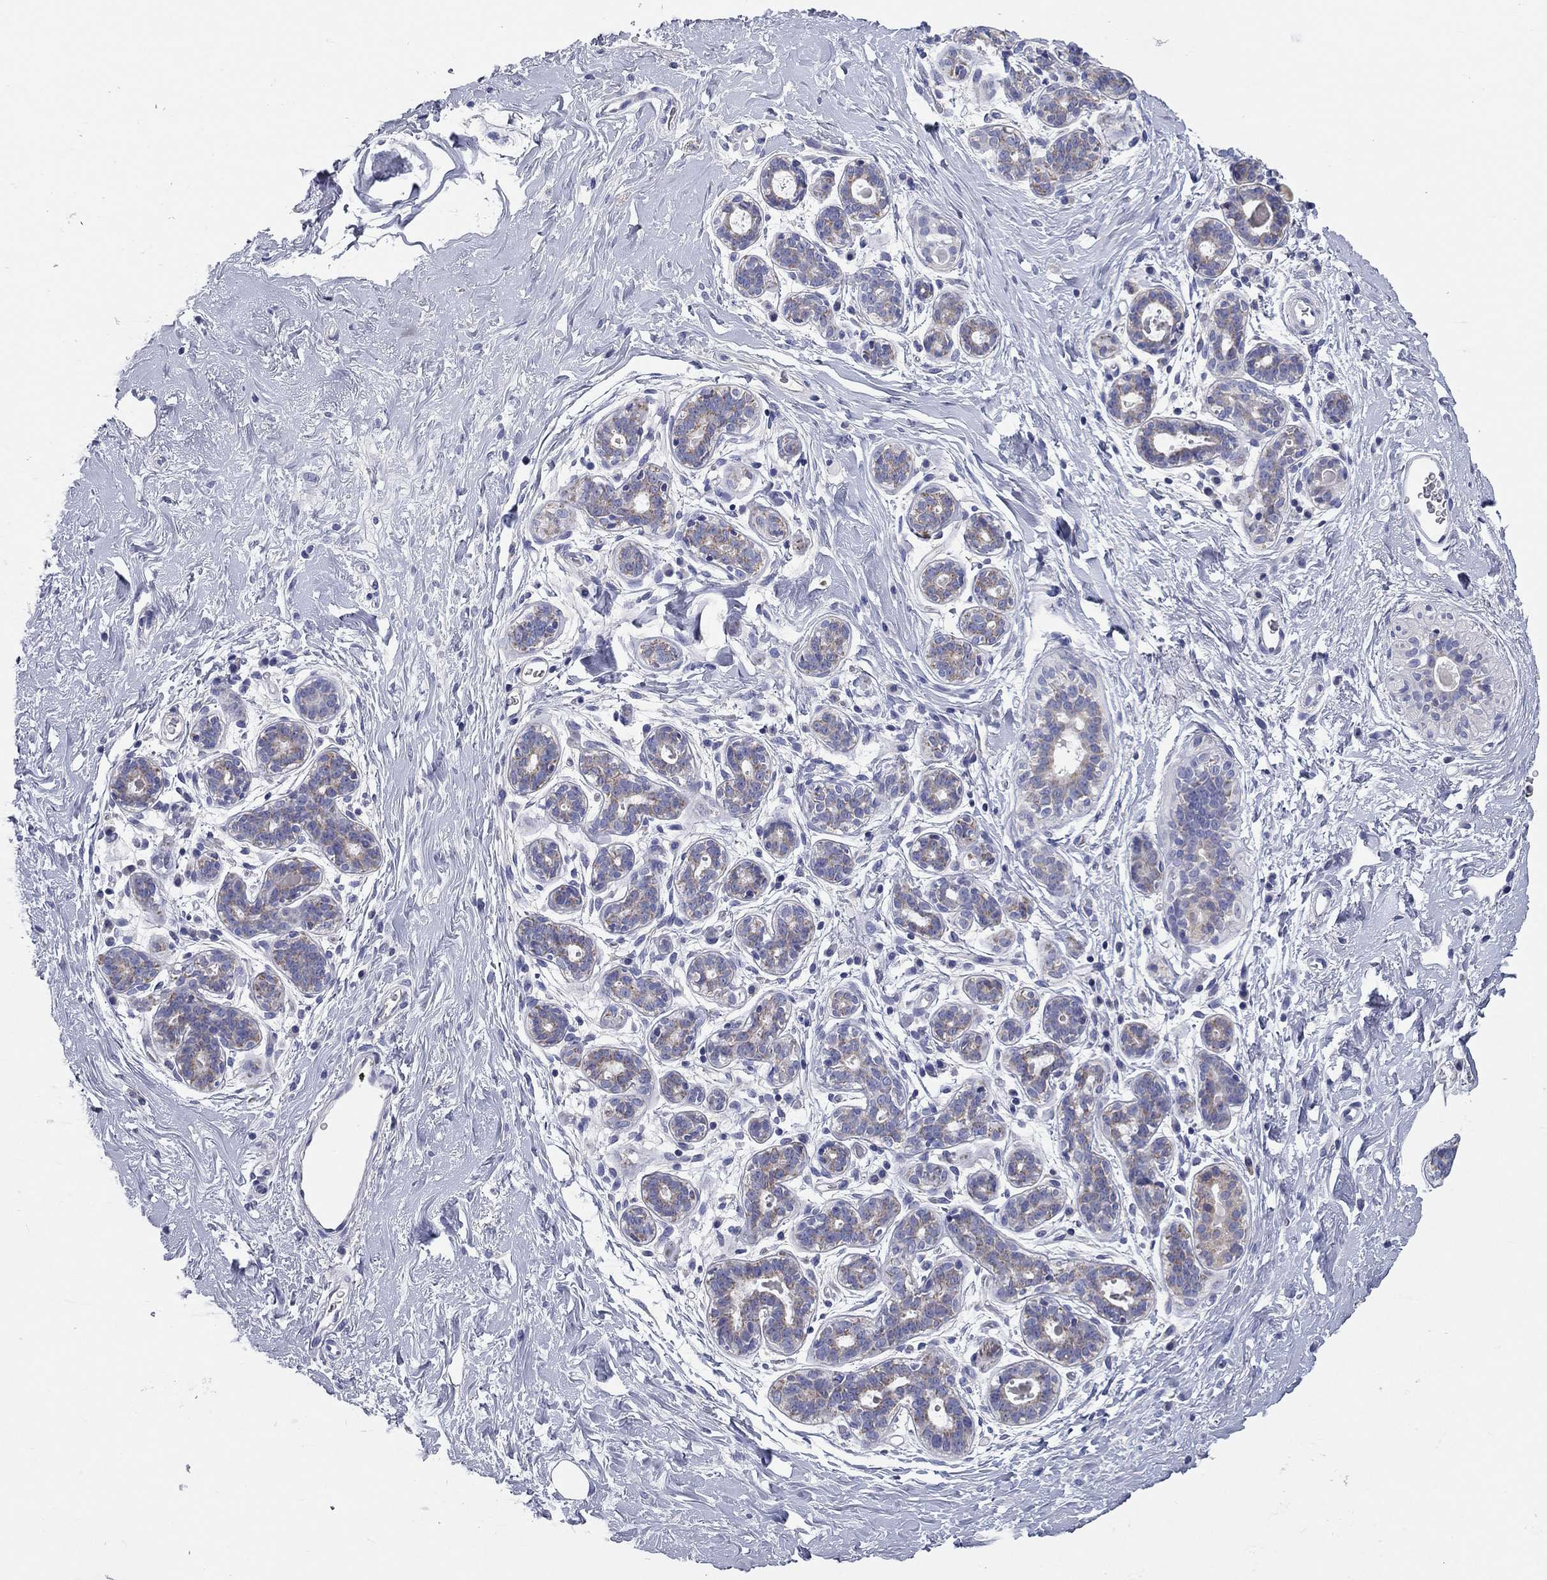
{"staining": {"intensity": "negative", "quantity": "none", "location": "none"}, "tissue": "breast", "cell_type": "Adipocytes", "image_type": "normal", "snomed": [{"axis": "morphology", "description": "Normal tissue, NOS"}, {"axis": "topography", "description": "Breast"}], "caption": "A histopathology image of breast stained for a protein shows no brown staining in adipocytes. The staining was performed using DAB (3,3'-diaminobenzidine) to visualize the protein expression in brown, while the nuclei were stained in blue with hematoxylin (Magnification: 20x).", "gene": "RCAN1", "patient": {"sex": "female", "age": 43}}